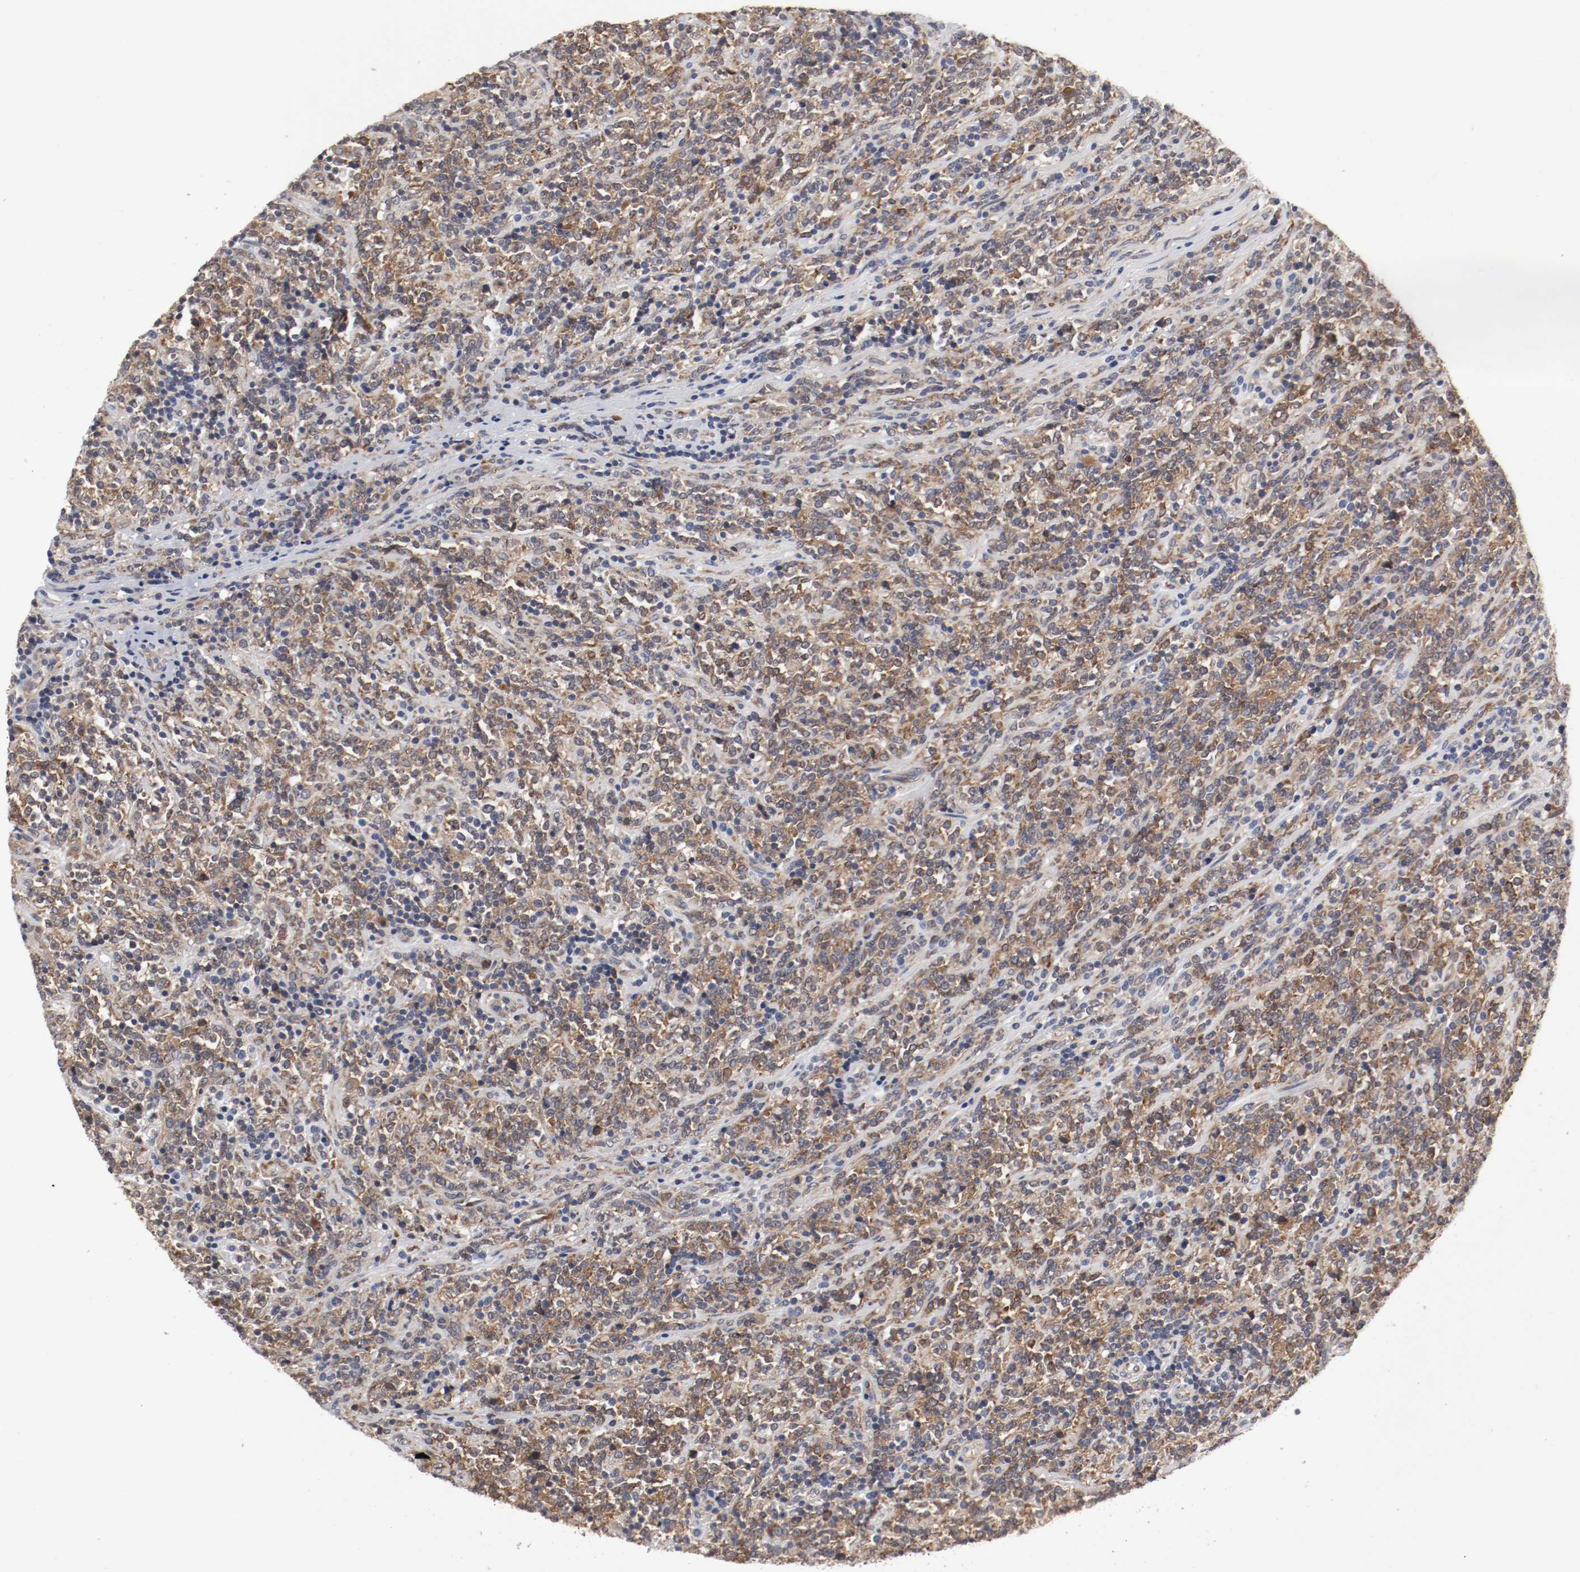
{"staining": {"intensity": "moderate", "quantity": ">75%", "location": "cytoplasmic/membranous"}, "tissue": "lymphoma", "cell_type": "Tumor cells", "image_type": "cancer", "snomed": [{"axis": "morphology", "description": "Malignant lymphoma, non-Hodgkin's type, High grade"}, {"axis": "topography", "description": "Soft tissue"}], "caption": "The histopathology image displays staining of lymphoma, revealing moderate cytoplasmic/membranous protein staining (brown color) within tumor cells. (IHC, brightfield microscopy, high magnification).", "gene": "FKBP3", "patient": {"sex": "male", "age": 18}}